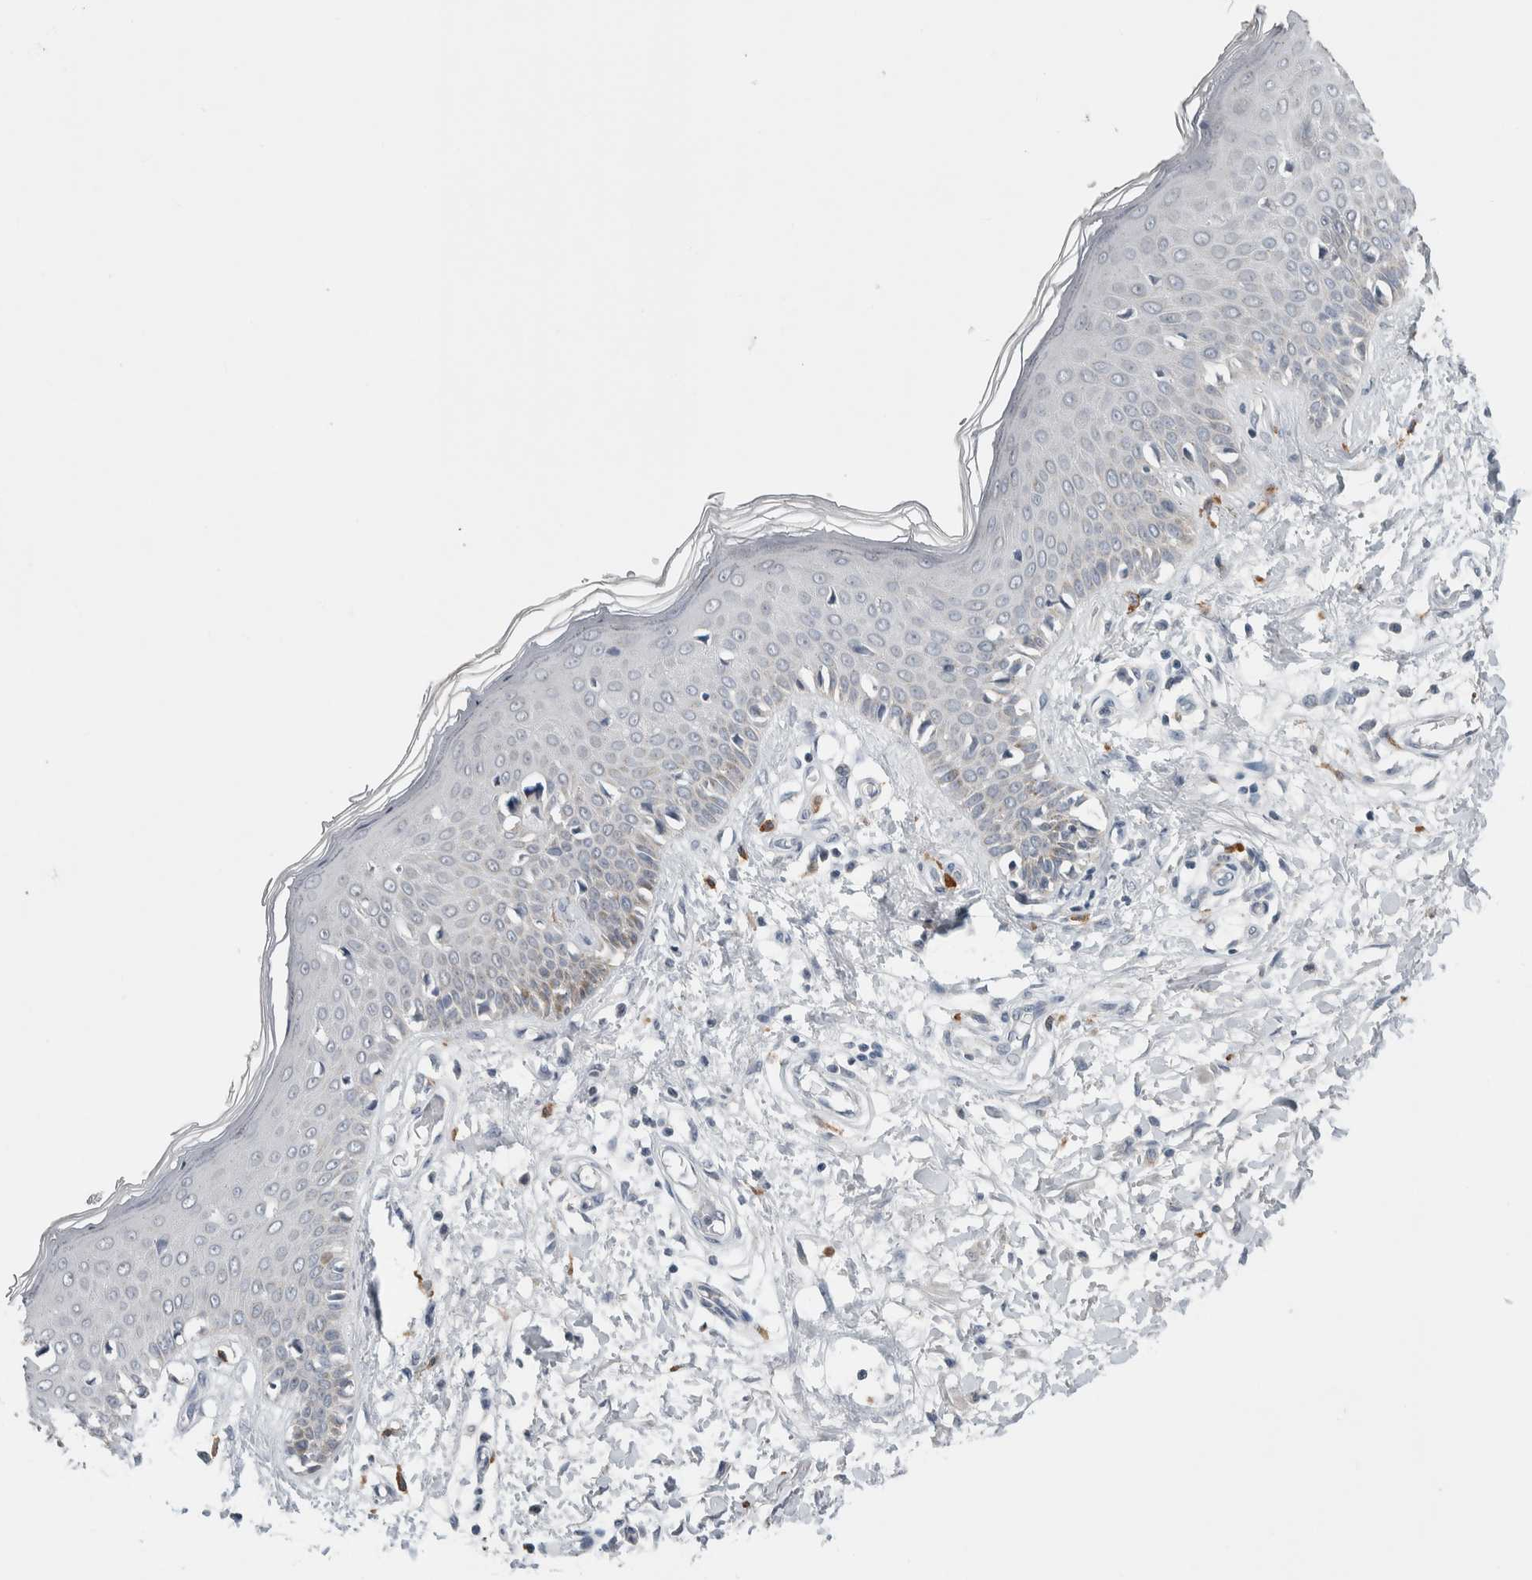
{"staining": {"intensity": "negative", "quantity": "none", "location": "none"}, "tissue": "skin", "cell_type": "Fibroblasts", "image_type": "normal", "snomed": [{"axis": "morphology", "description": "Normal tissue, NOS"}, {"axis": "morphology", "description": "Inflammation, NOS"}, {"axis": "topography", "description": "Skin"}], "caption": "DAB (3,3'-diaminobenzidine) immunohistochemical staining of unremarkable skin exhibits no significant staining in fibroblasts.", "gene": "SCN2A", "patient": {"sex": "female", "age": 44}}